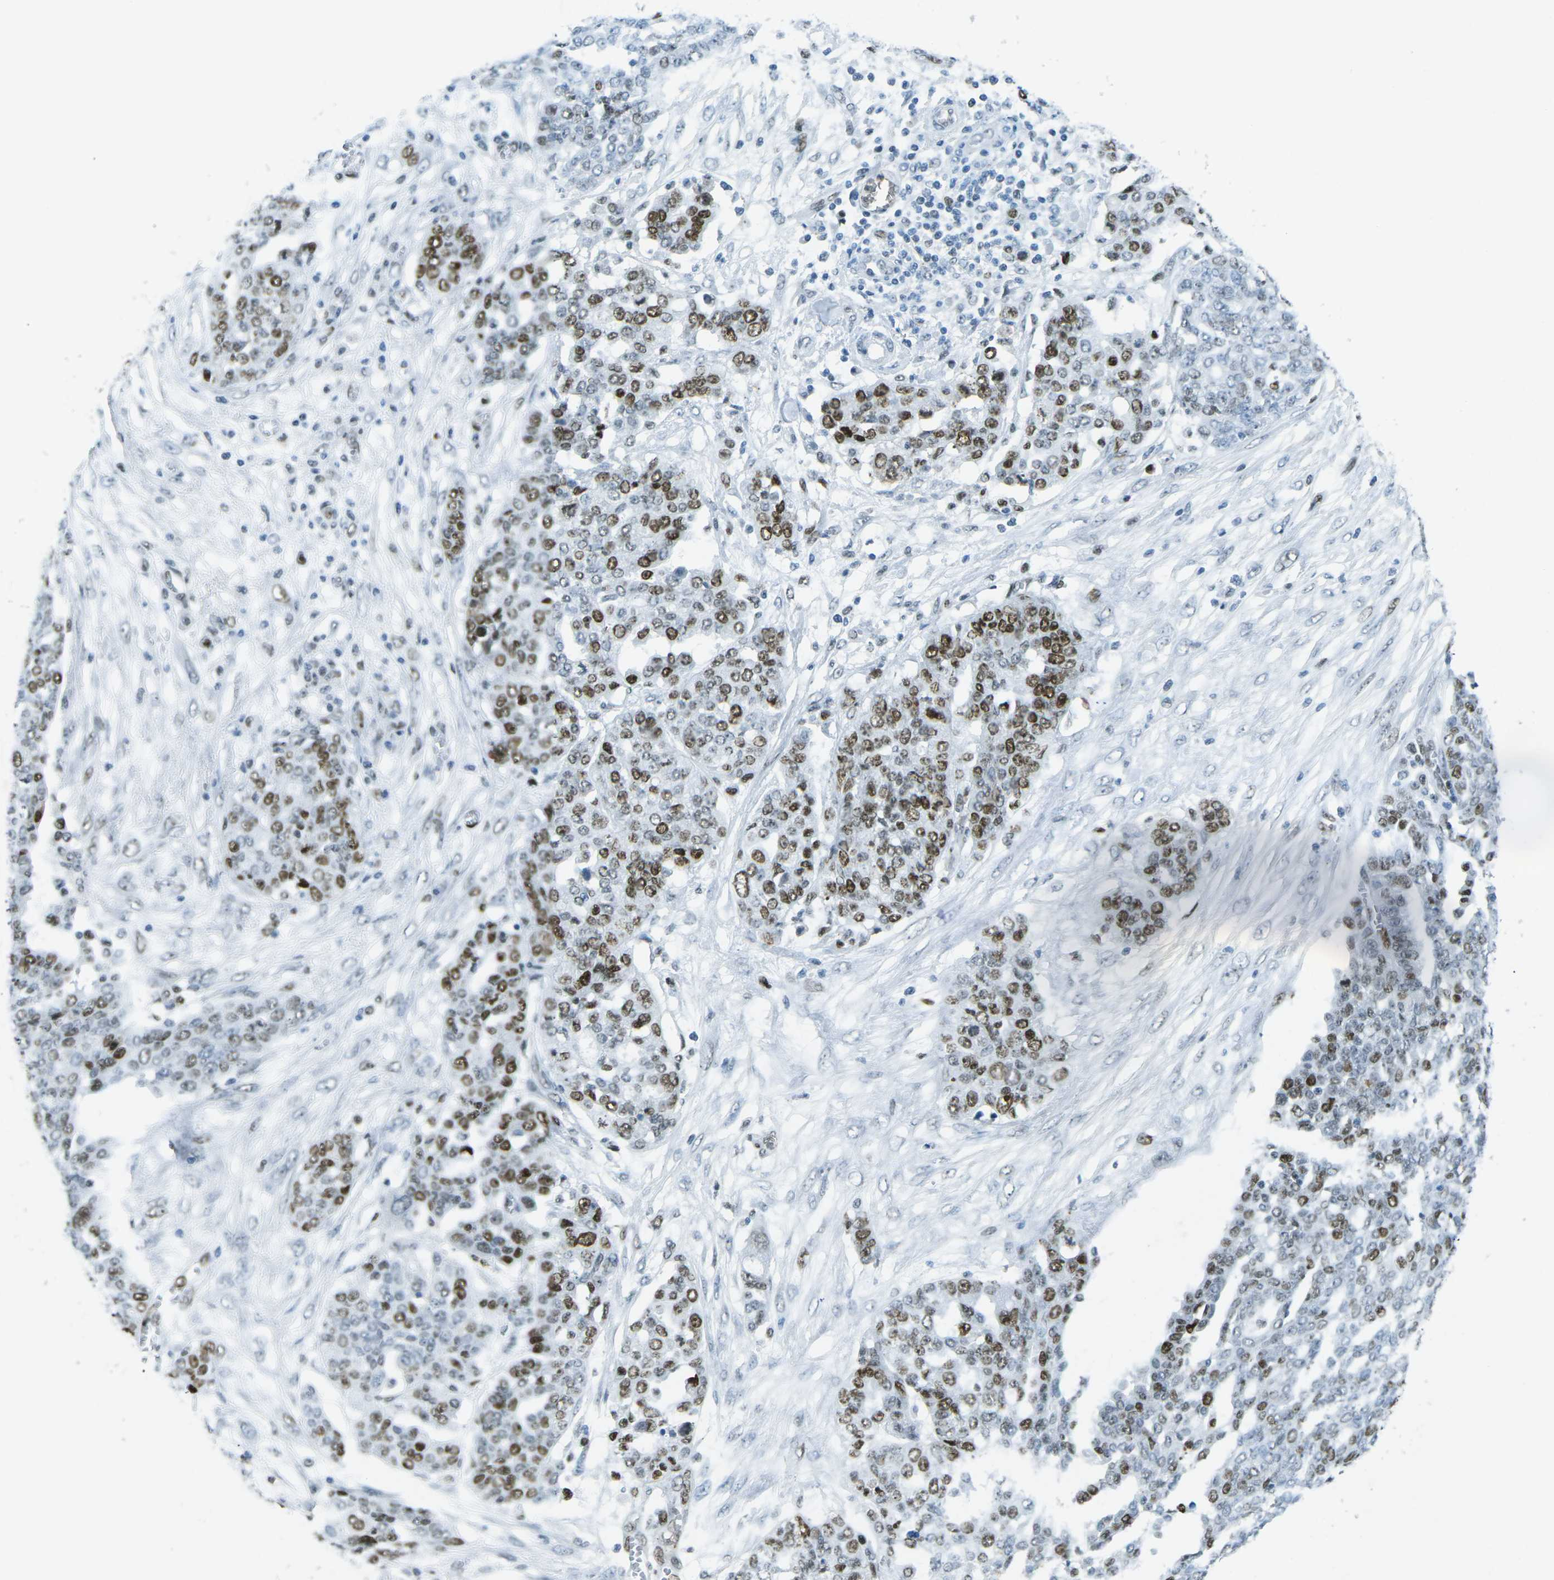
{"staining": {"intensity": "moderate", "quantity": ">75%", "location": "nuclear"}, "tissue": "ovarian cancer", "cell_type": "Tumor cells", "image_type": "cancer", "snomed": [{"axis": "morphology", "description": "Cystadenocarcinoma, serous, NOS"}, {"axis": "topography", "description": "Soft tissue"}, {"axis": "topography", "description": "Ovary"}], "caption": "A histopathology image of human ovarian cancer stained for a protein shows moderate nuclear brown staining in tumor cells.", "gene": "RB1", "patient": {"sex": "female", "age": 57}}